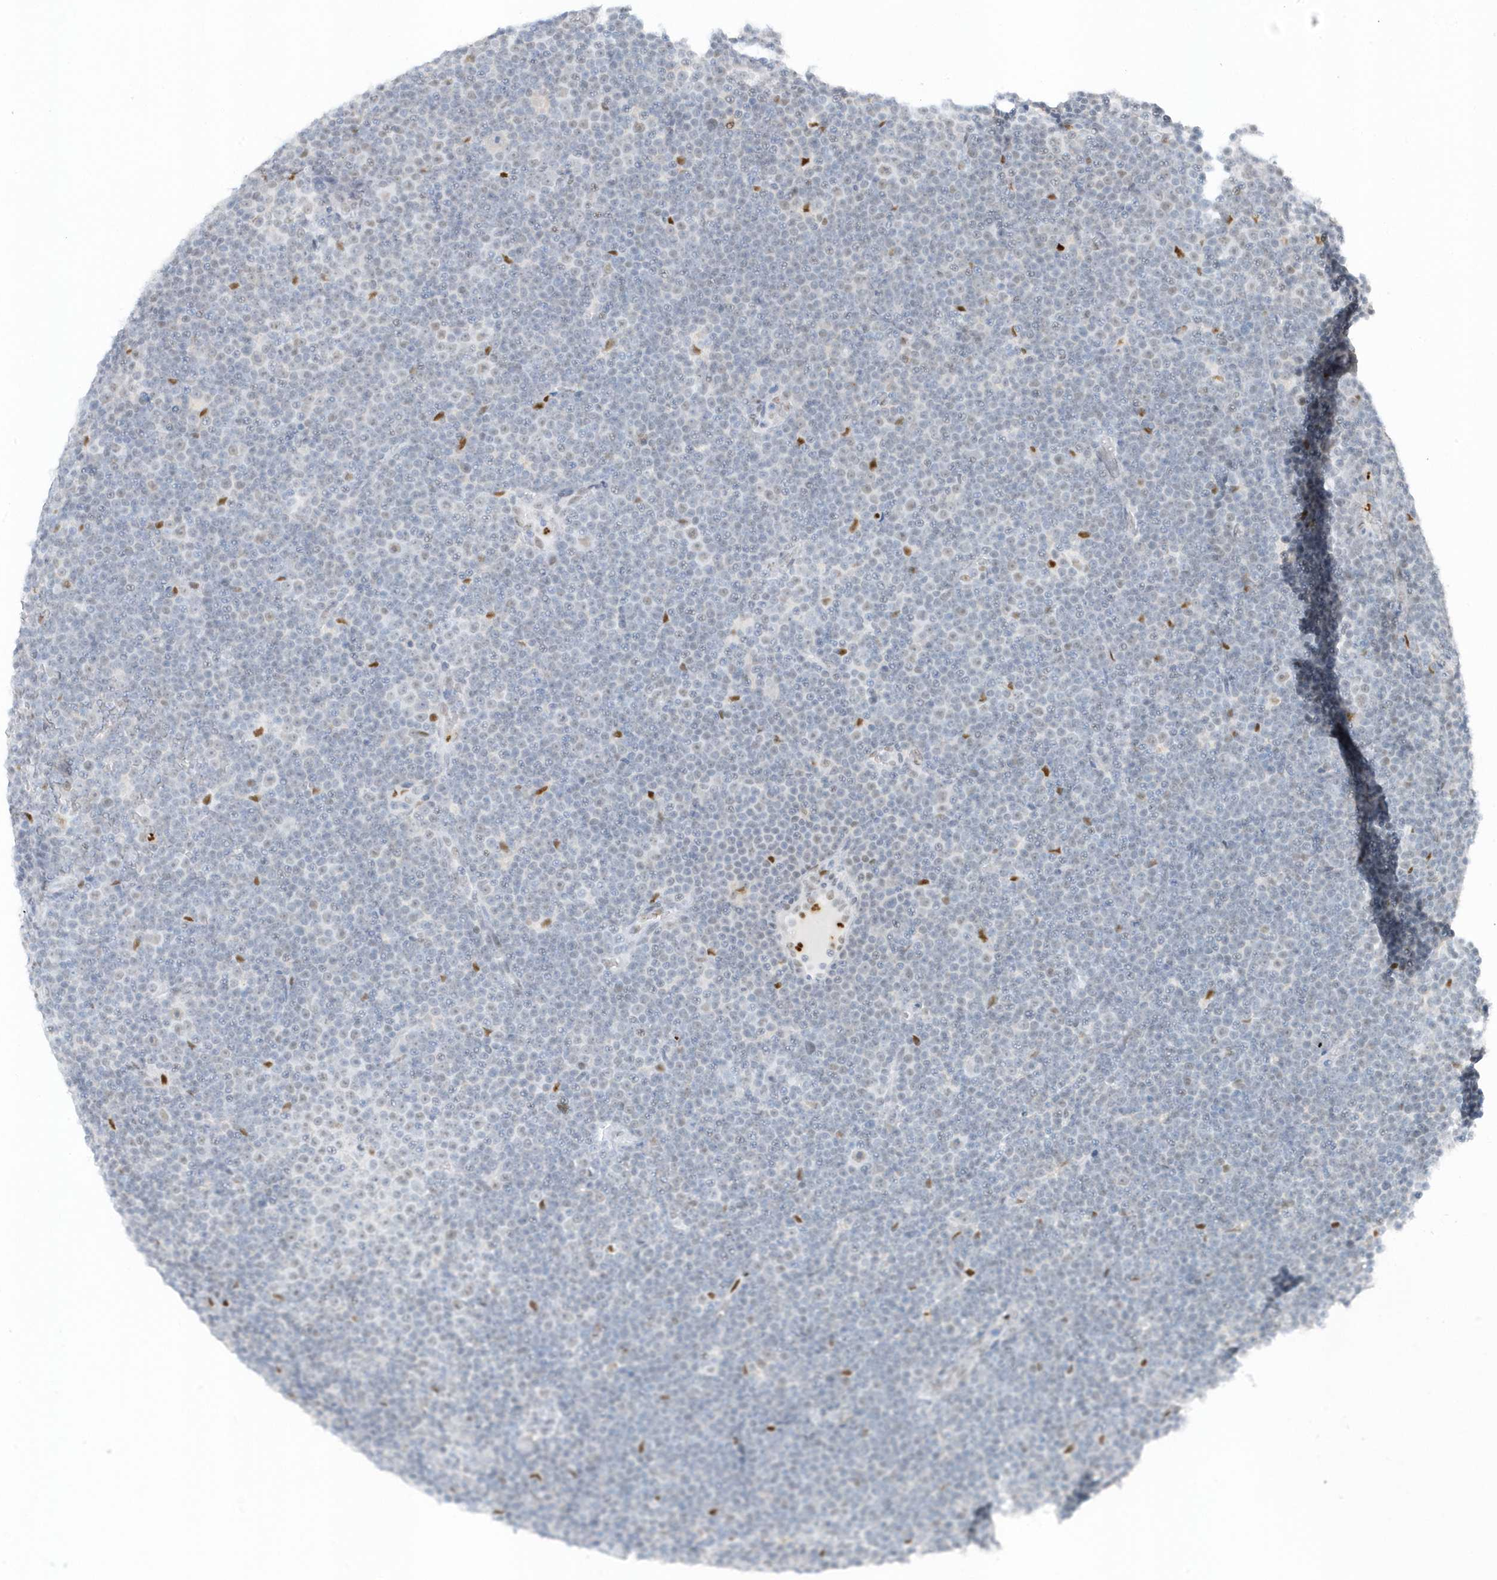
{"staining": {"intensity": "negative", "quantity": "none", "location": "none"}, "tissue": "lymphoma", "cell_type": "Tumor cells", "image_type": "cancer", "snomed": [{"axis": "morphology", "description": "Malignant lymphoma, non-Hodgkin's type, Low grade"}, {"axis": "topography", "description": "Lymph node"}], "caption": "Histopathology image shows no significant protein staining in tumor cells of lymphoma.", "gene": "SMIM34", "patient": {"sex": "female", "age": 67}}